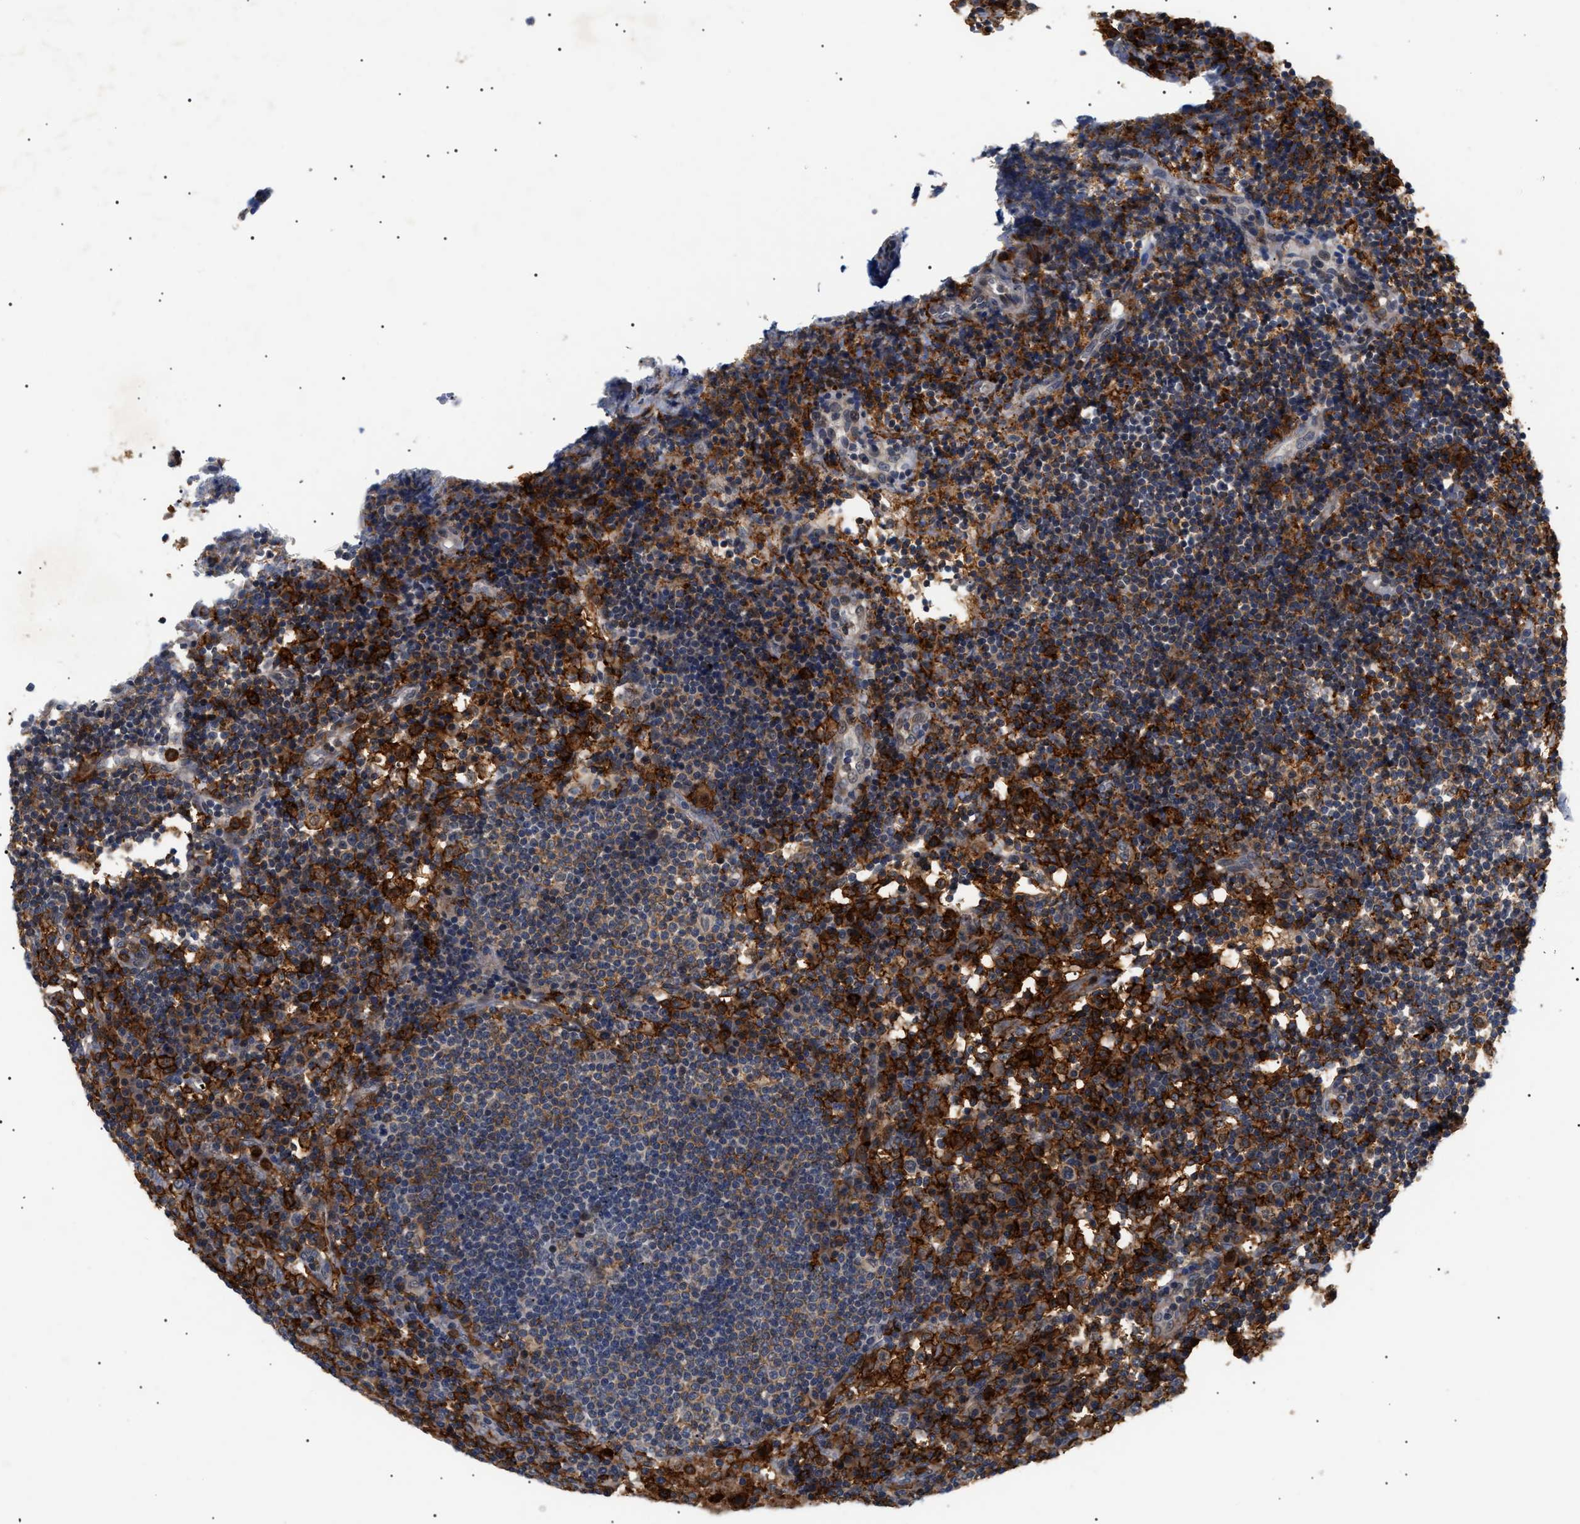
{"staining": {"intensity": "moderate", "quantity": "25%-75%", "location": "cytoplasmic/membranous"}, "tissue": "lymph node", "cell_type": "Germinal center cells", "image_type": "normal", "snomed": [{"axis": "morphology", "description": "Normal tissue, NOS"}, {"axis": "topography", "description": "Lymph node"}], "caption": "Brown immunohistochemical staining in unremarkable lymph node shows moderate cytoplasmic/membranous expression in about 25%-75% of germinal center cells. (DAB (3,3'-diaminobenzidine) IHC, brown staining for protein, blue staining for nuclei).", "gene": "CD300A", "patient": {"sex": "female", "age": 53}}